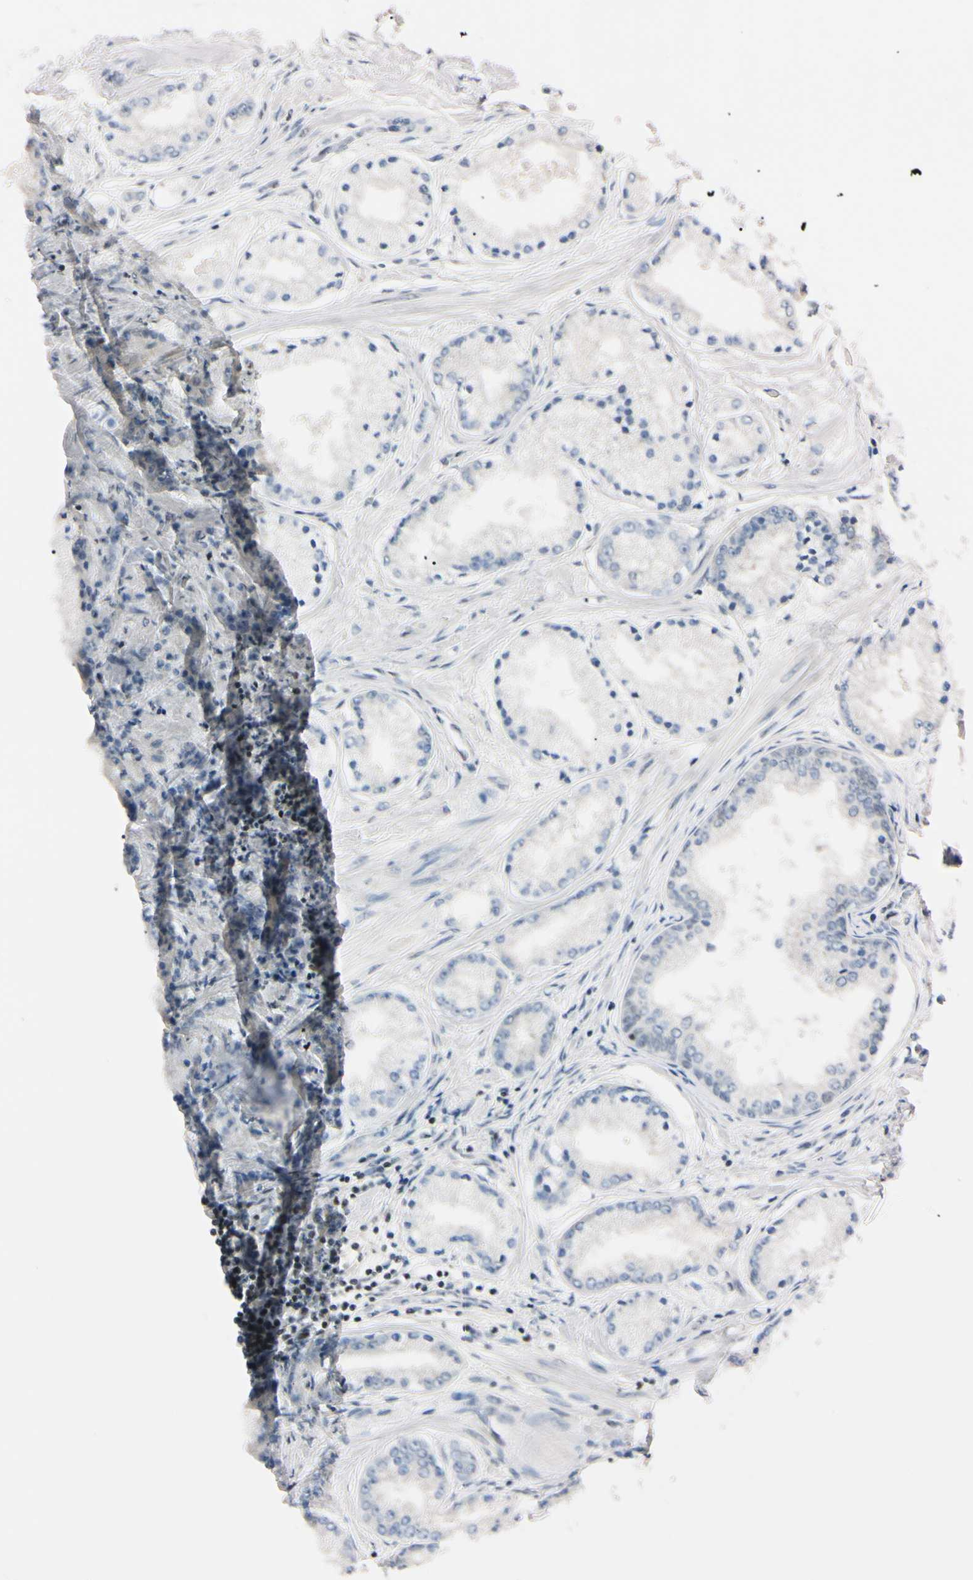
{"staining": {"intensity": "negative", "quantity": "none", "location": "none"}, "tissue": "prostate cancer", "cell_type": "Tumor cells", "image_type": "cancer", "snomed": [{"axis": "morphology", "description": "Adenocarcinoma, High grade"}, {"axis": "topography", "description": "Prostate"}], "caption": "There is no significant expression in tumor cells of adenocarcinoma (high-grade) (prostate). The staining is performed using DAB brown chromogen with nuclei counter-stained in using hematoxylin.", "gene": "C1orf174", "patient": {"sex": "male", "age": 59}}